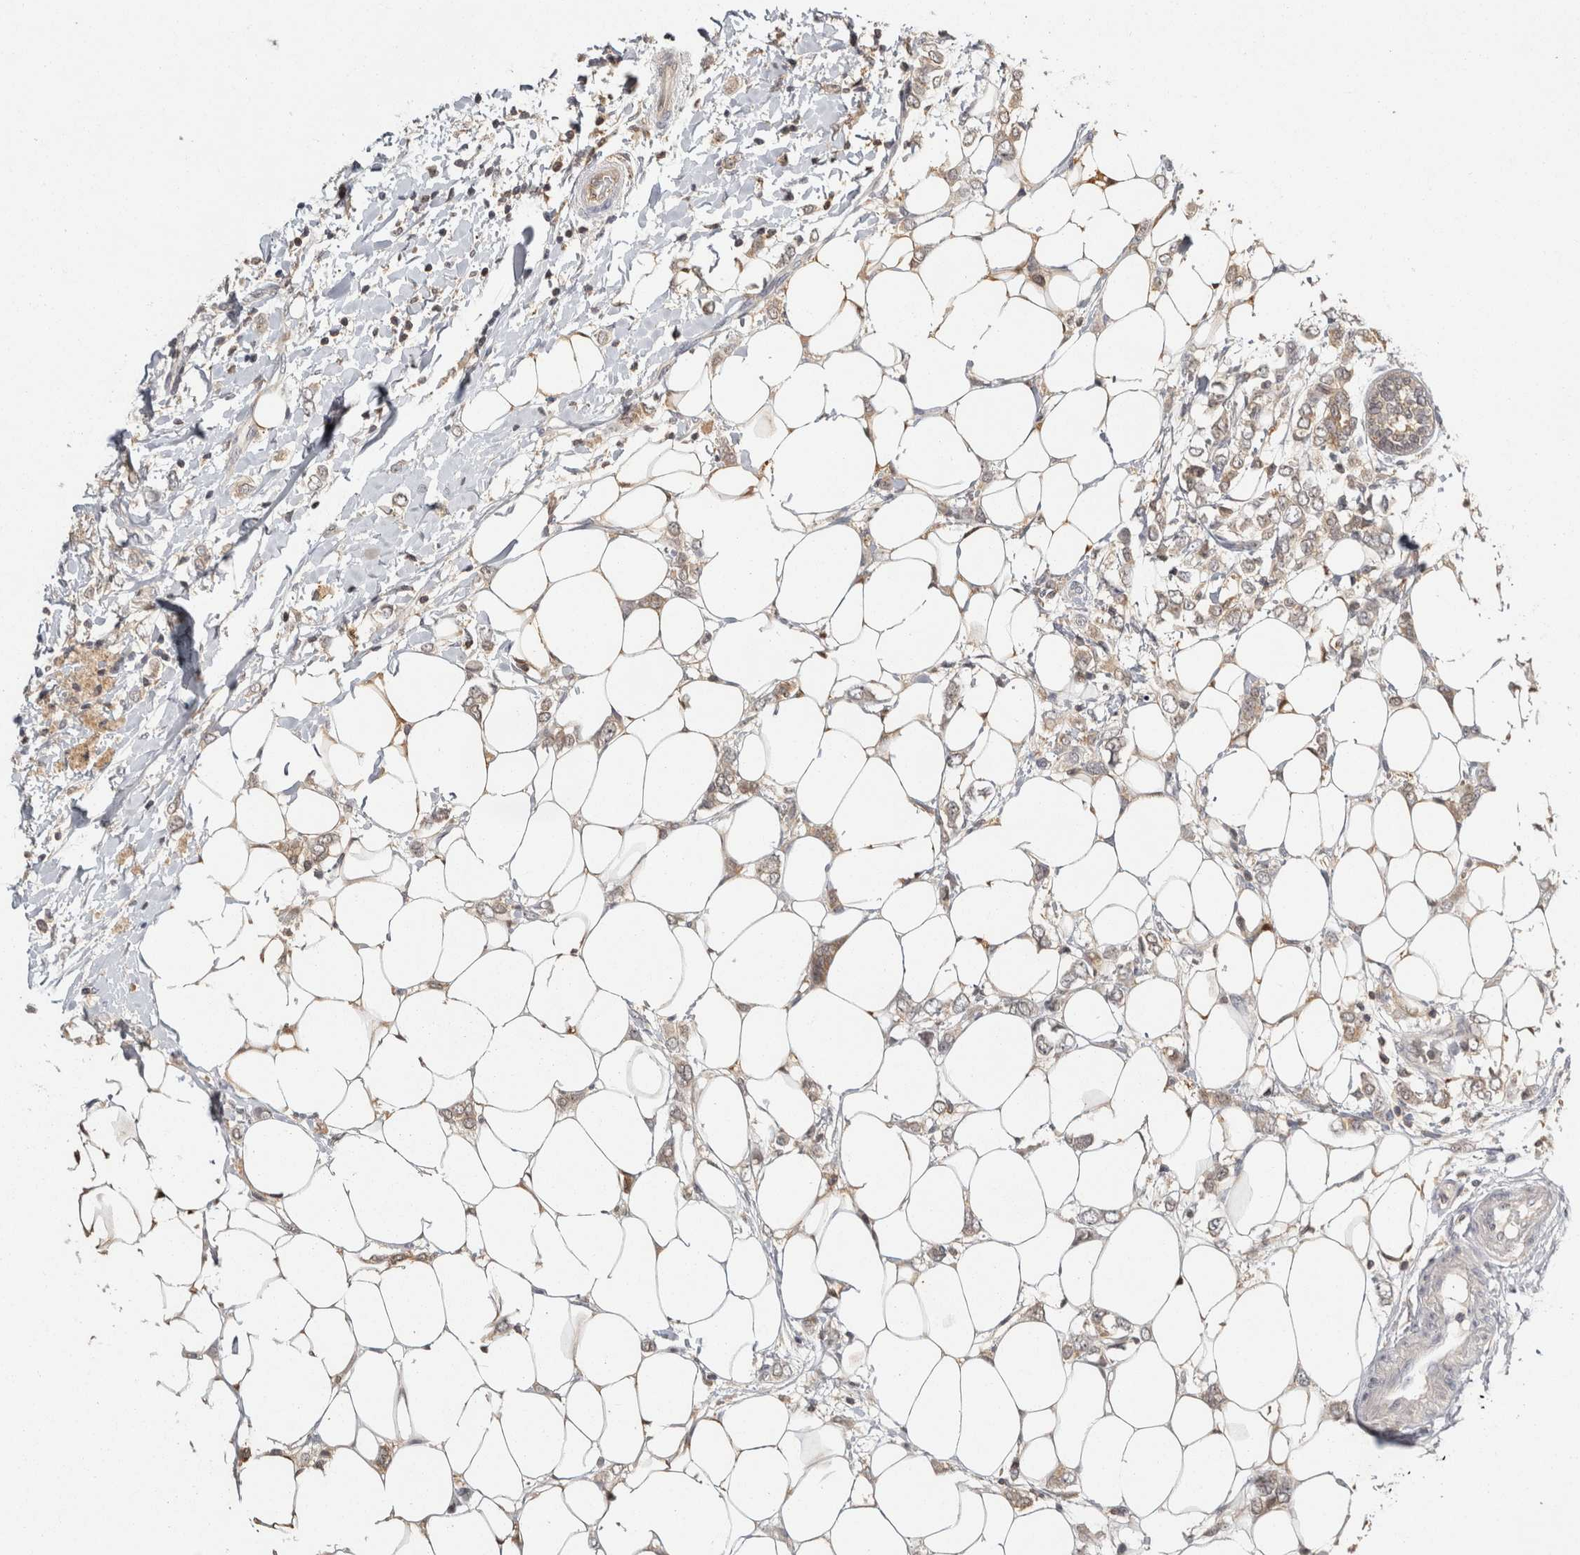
{"staining": {"intensity": "weak", "quantity": "<25%", "location": "cytoplasmic/membranous"}, "tissue": "breast cancer", "cell_type": "Tumor cells", "image_type": "cancer", "snomed": [{"axis": "morphology", "description": "Normal tissue, NOS"}, {"axis": "morphology", "description": "Lobular carcinoma"}, {"axis": "topography", "description": "Breast"}], "caption": "A micrograph of human breast lobular carcinoma is negative for staining in tumor cells. (Stains: DAB immunohistochemistry with hematoxylin counter stain, Microscopy: brightfield microscopy at high magnification).", "gene": "ACAT2", "patient": {"sex": "female", "age": 47}}